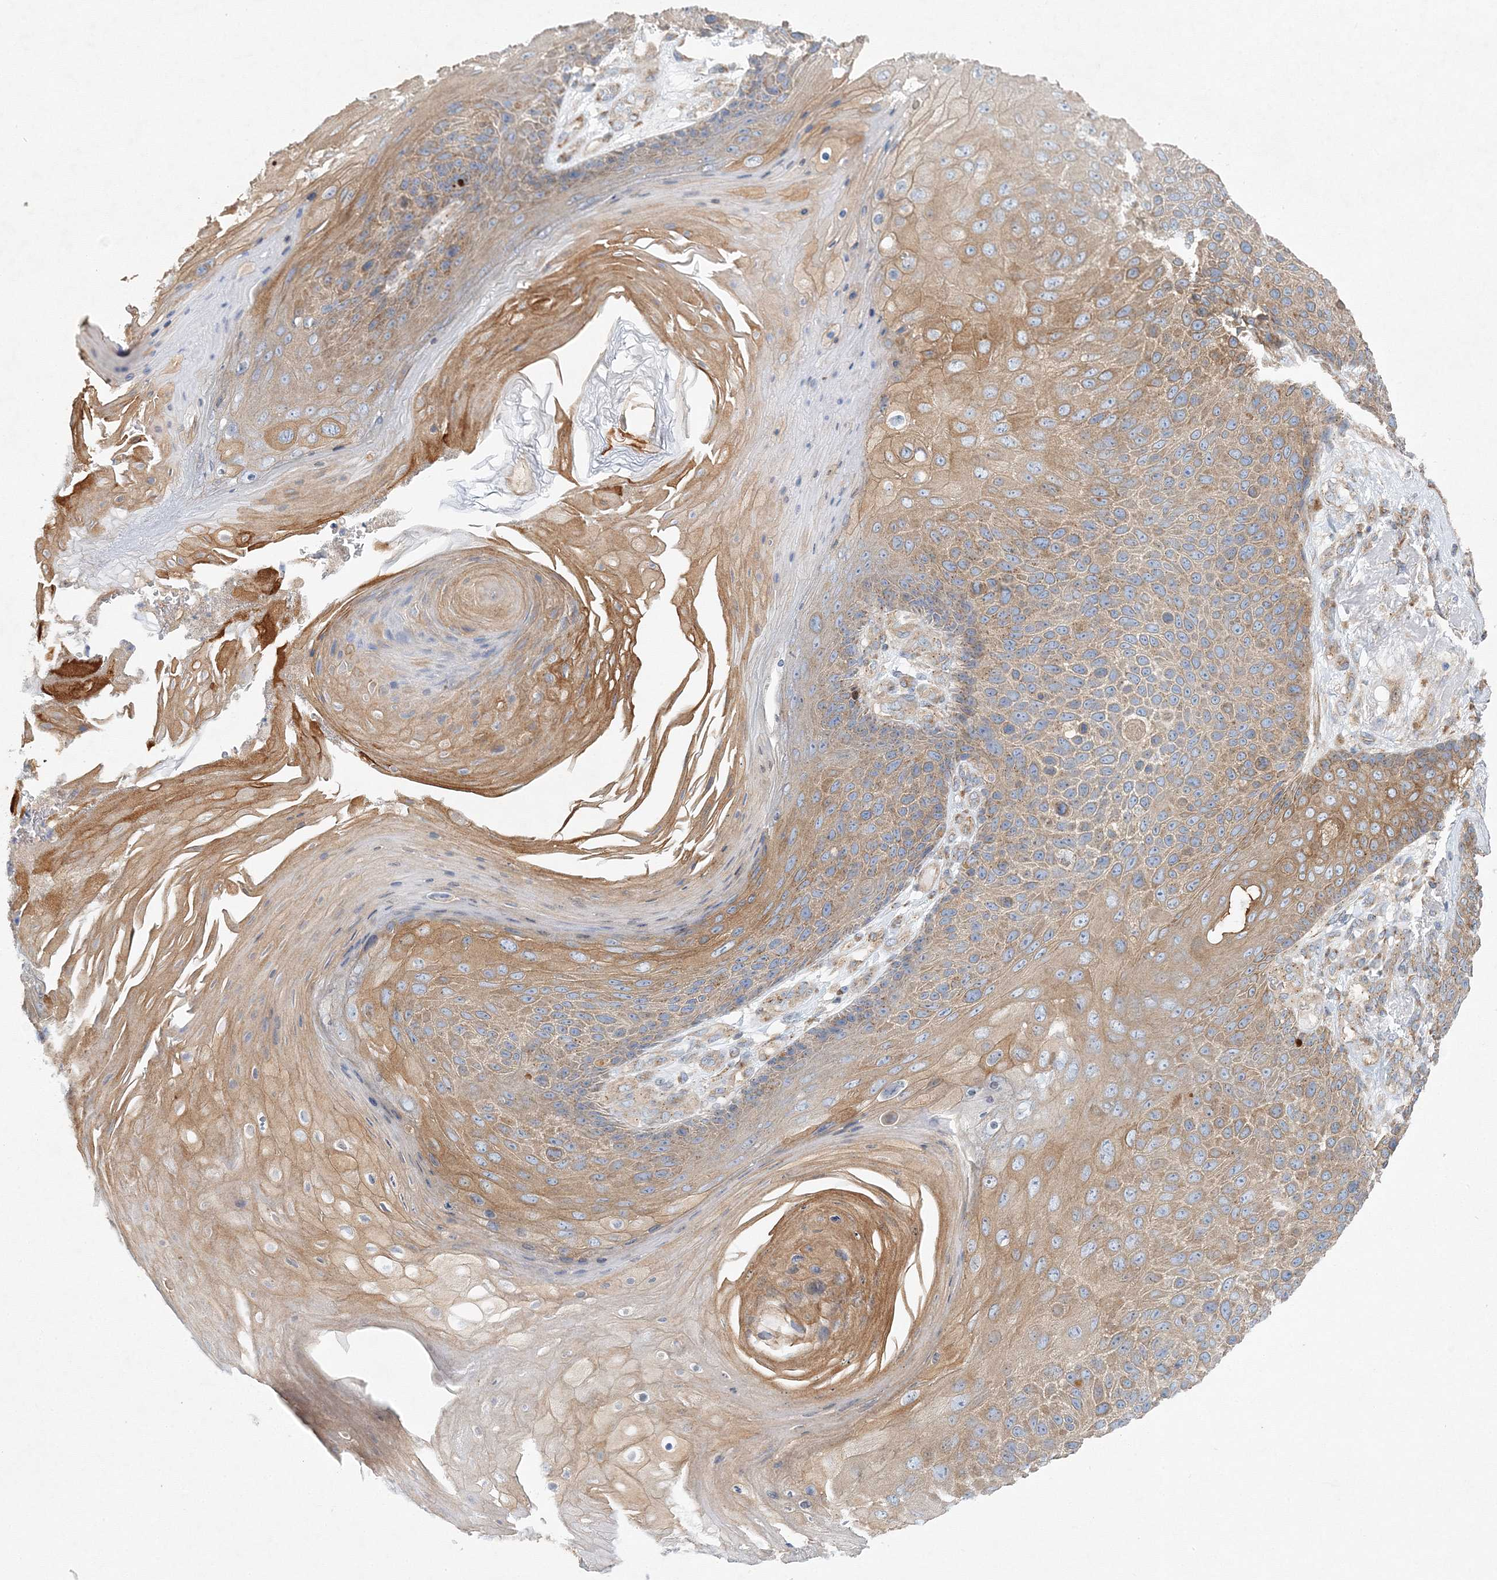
{"staining": {"intensity": "moderate", "quantity": ">75%", "location": "cytoplasmic/membranous"}, "tissue": "skin cancer", "cell_type": "Tumor cells", "image_type": "cancer", "snomed": [{"axis": "morphology", "description": "Squamous cell carcinoma, NOS"}, {"axis": "topography", "description": "Skin"}], "caption": "A brown stain highlights moderate cytoplasmic/membranous positivity of a protein in human skin cancer (squamous cell carcinoma) tumor cells.", "gene": "SEC23IP", "patient": {"sex": "female", "age": 88}}